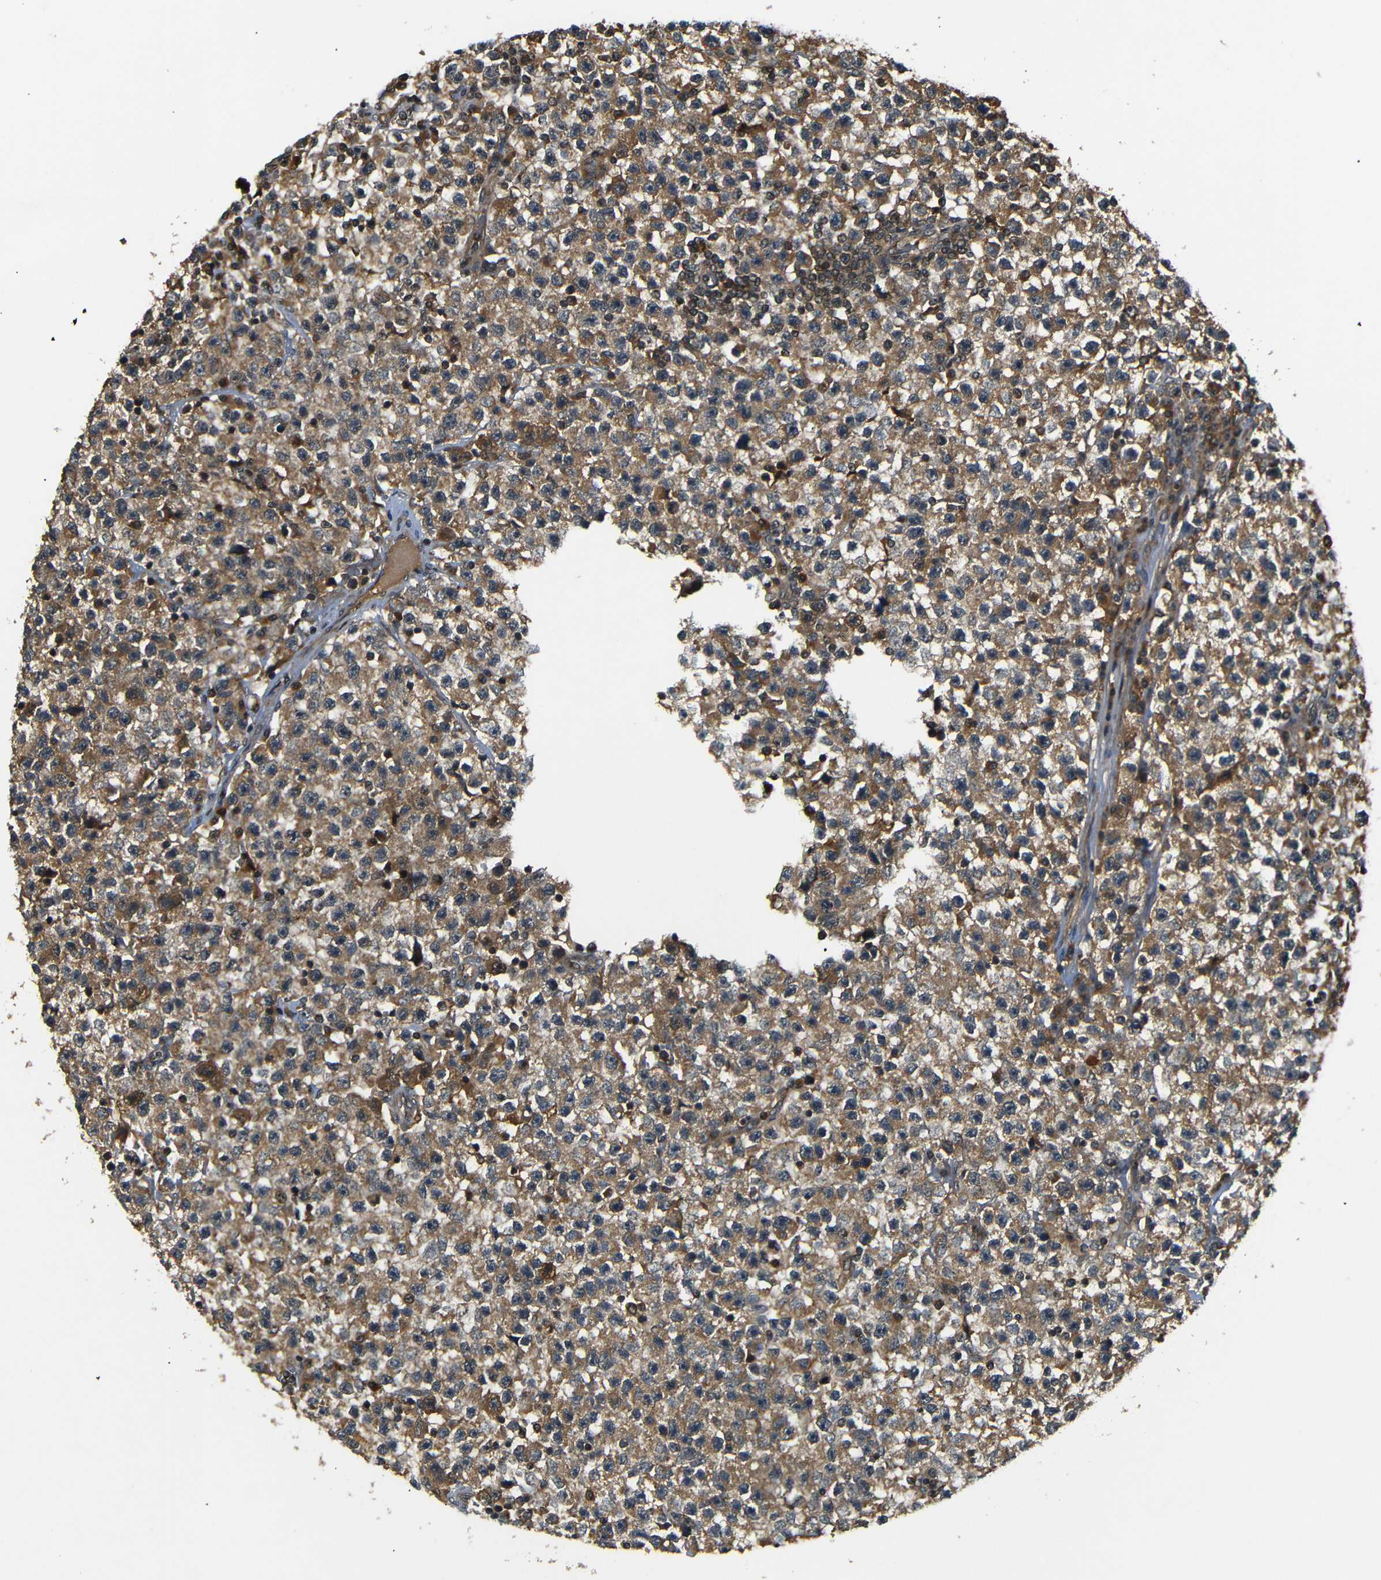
{"staining": {"intensity": "moderate", "quantity": ">75%", "location": "cytoplasmic/membranous"}, "tissue": "testis cancer", "cell_type": "Tumor cells", "image_type": "cancer", "snomed": [{"axis": "morphology", "description": "Seminoma, NOS"}, {"axis": "topography", "description": "Testis"}], "caption": "Immunohistochemistry (IHC) histopathology image of neoplastic tissue: testis seminoma stained using IHC displays medium levels of moderate protein expression localized specifically in the cytoplasmic/membranous of tumor cells, appearing as a cytoplasmic/membranous brown color.", "gene": "TANK", "patient": {"sex": "male", "age": 22}}